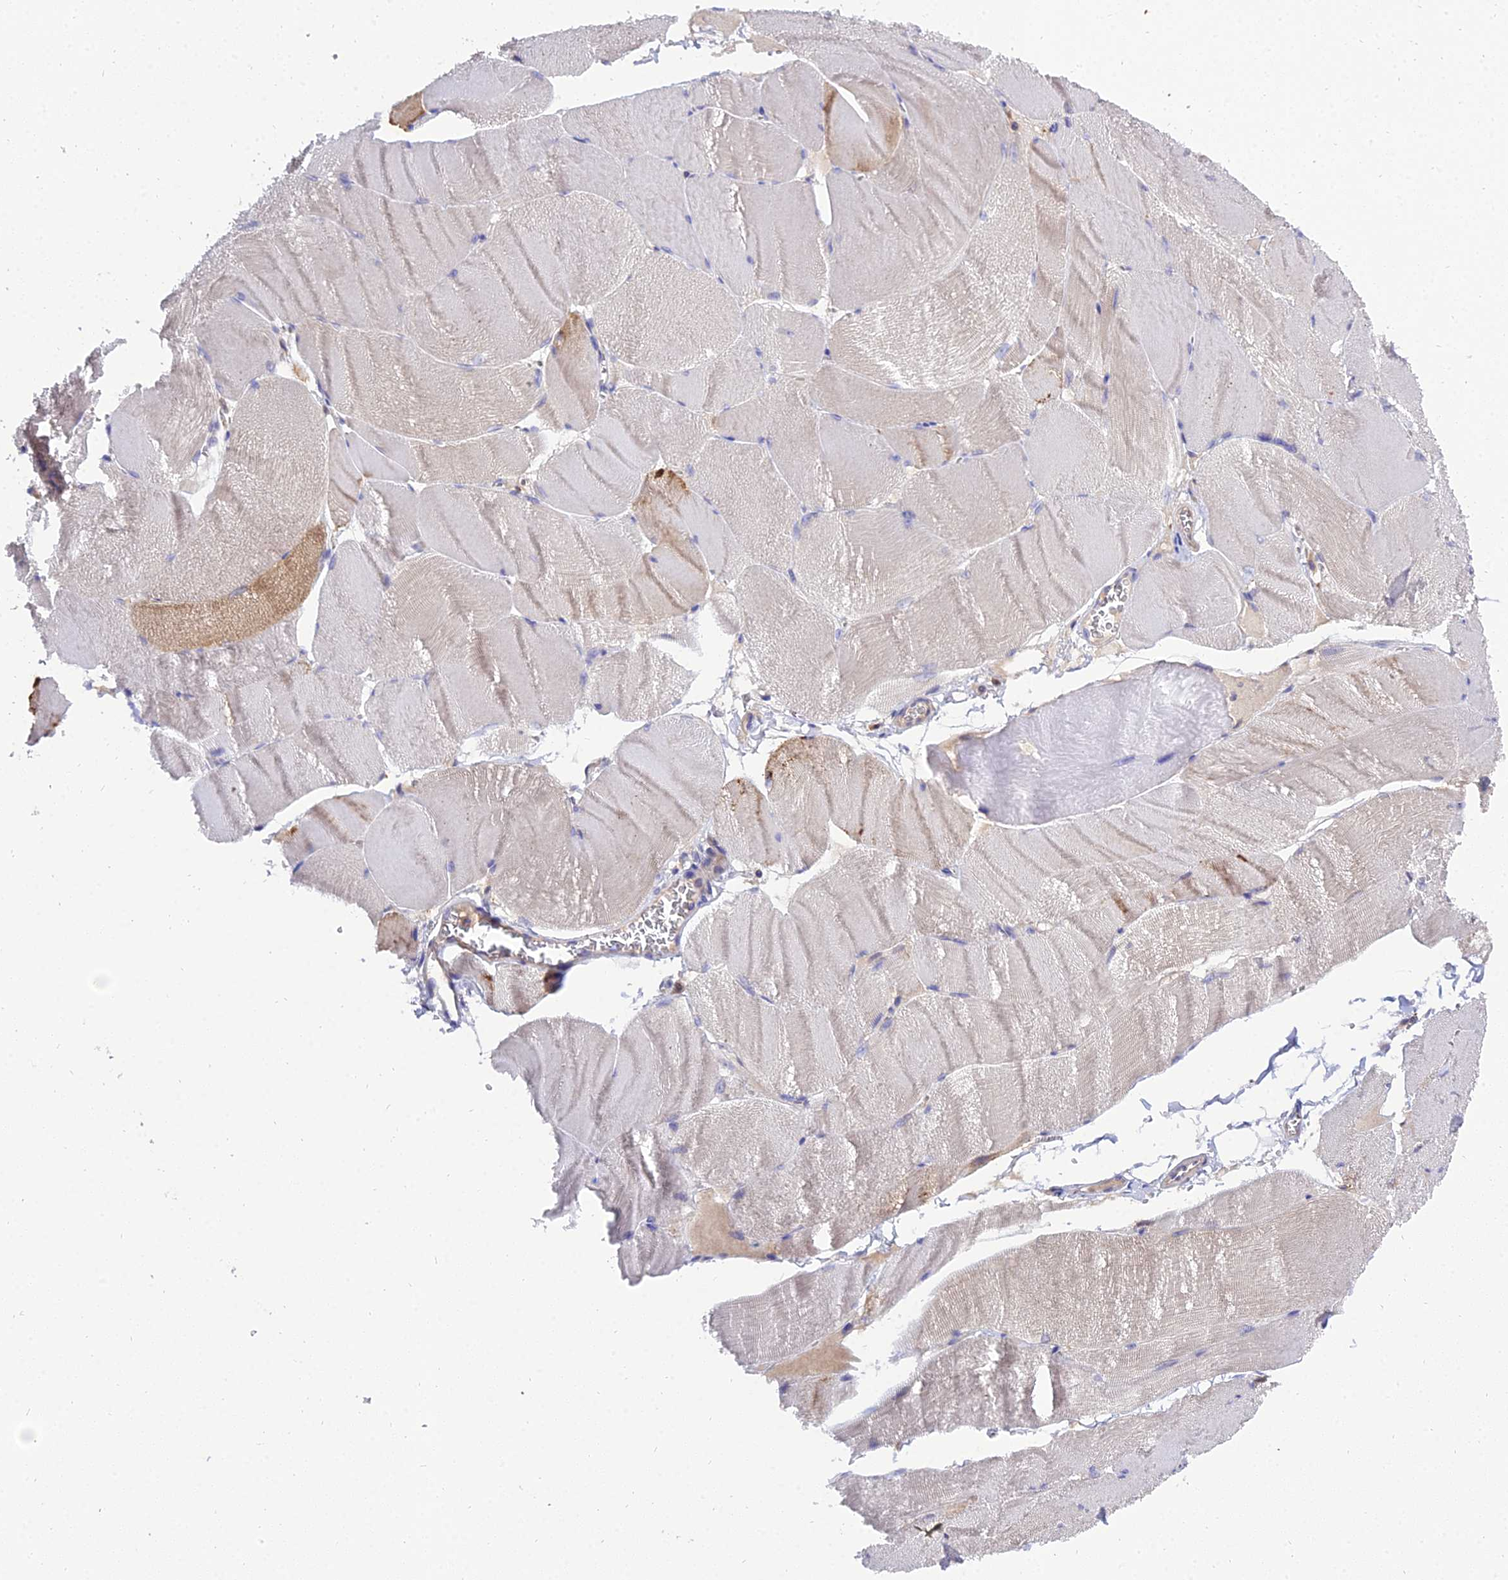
{"staining": {"intensity": "moderate", "quantity": "<25%", "location": "cytoplasmic/membranous,nuclear"}, "tissue": "skeletal muscle", "cell_type": "Myocytes", "image_type": "normal", "snomed": [{"axis": "morphology", "description": "Normal tissue, NOS"}, {"axis": "morphology", "description": "Basal cell carcinoma"}, {"axis": "topography", "description": "Skeletal muscle"}], "caption": "The image reveals staining of unremarkable skeletal muscle, revealing moderate cytoplasmic/membranous,nuclear protein expression (brown color) within myocytes. The staining is performed using DAB brown chromogen to label protein expression. The nuclei are counter-stained blue using hematoxylin.", "gene": "C2orf69", "patient": {"sex": "female", "age": 64}}